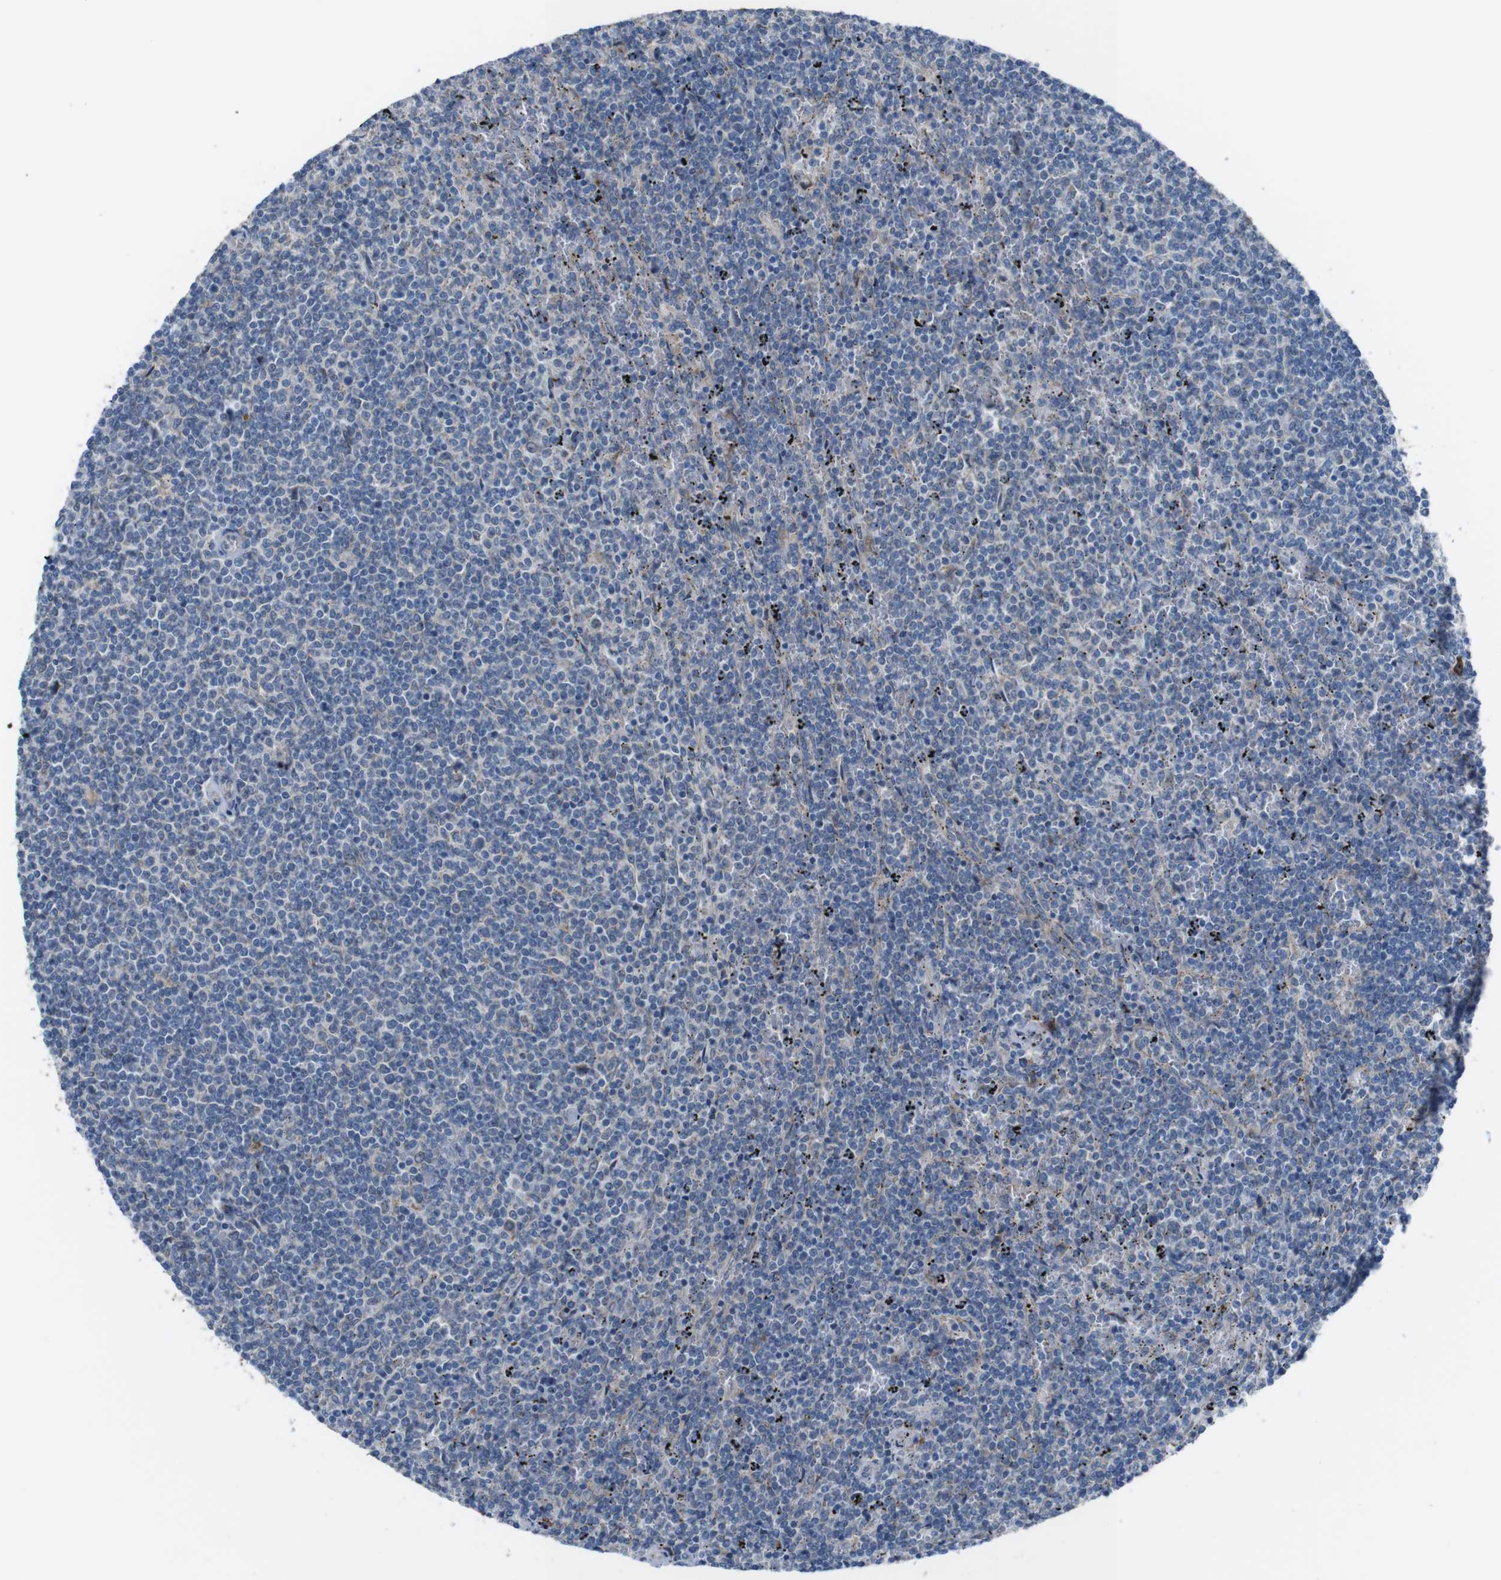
{"staining": {"intensity": "negative", "quantity": "none", "location": "none"}, "tissue": "lymphoma", "cell_type": "Tumor cells", "image_type": "cancer", "snomed": [{"axis": "morphology", "description": "Malignant lymphoma, non-Hodgkin's type, Low grade"}, {"axis": "topography", "description": "Spleen"}], "caption": "High magnification brightfield microscopy of malignant lymphoma, non-Hodgkin's type (low-grade) stained with DAB (brown) and counterstained with hematoxylin (blue): tumor cells show no significant expression.", "gene": "CDH22", "patient": {"sex": "female", "age": 50}}